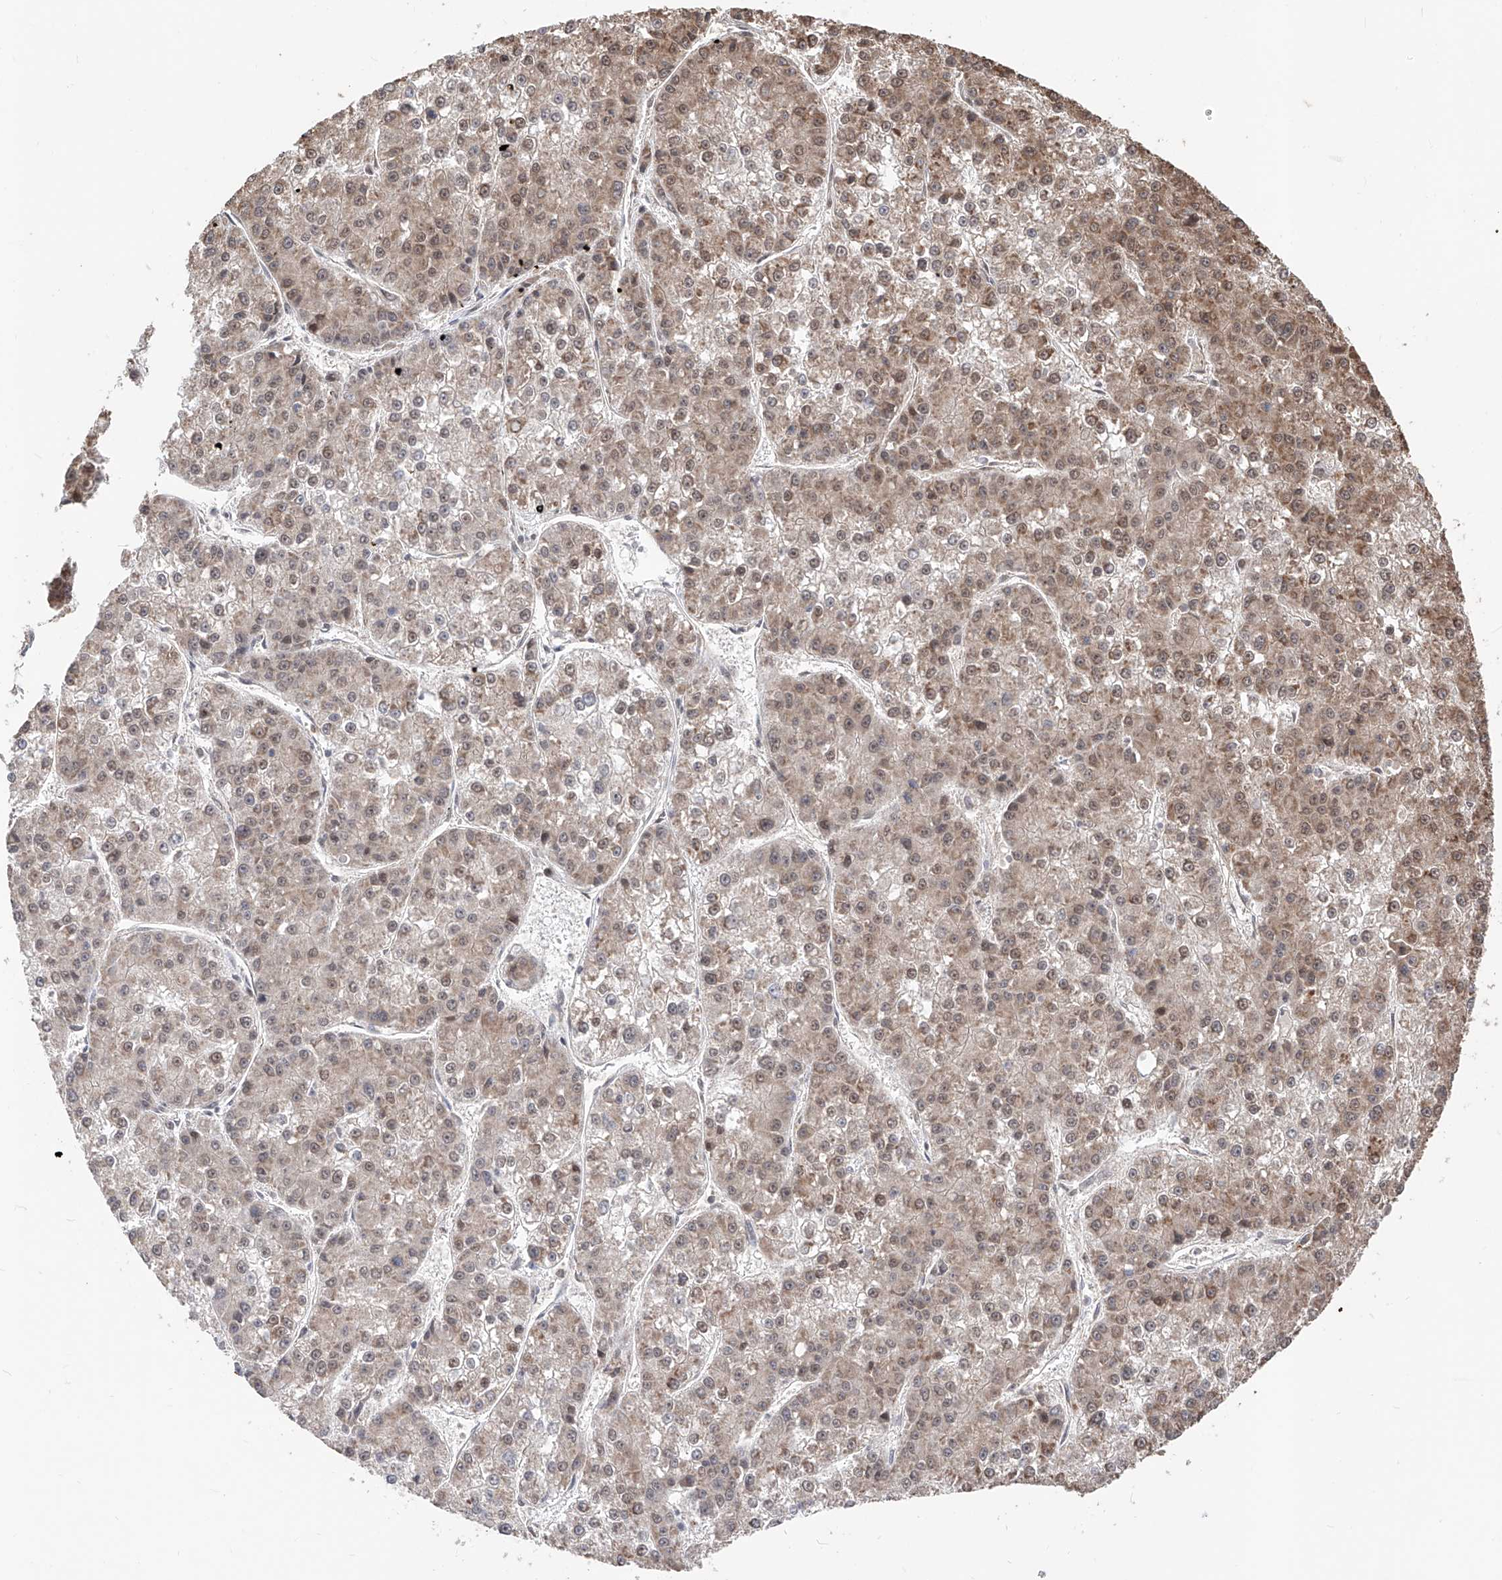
{"staining": {"intensity": "moderate", "quantity": ">75%", "location": "cytoplasmic/membranous,nuclear"}, "tissue": "liver cancer", "cell_type": "Tumor cells", "image_type": "cancer", "snomed": [{"axis": "morphology", "description": "Carcinoma, Hepatocellular, NOS"}, {"axis": "topography", "description": "Liver"}], "caption": "Protein expression by immunohistochemistry (IHC) shows moderate cytoplasmic/membranous and nuclear expression in approximately >75% of tumor cells in liver cancer.", "gene": "FAM135A", "patient": {"sex": "female", "age": 73}}